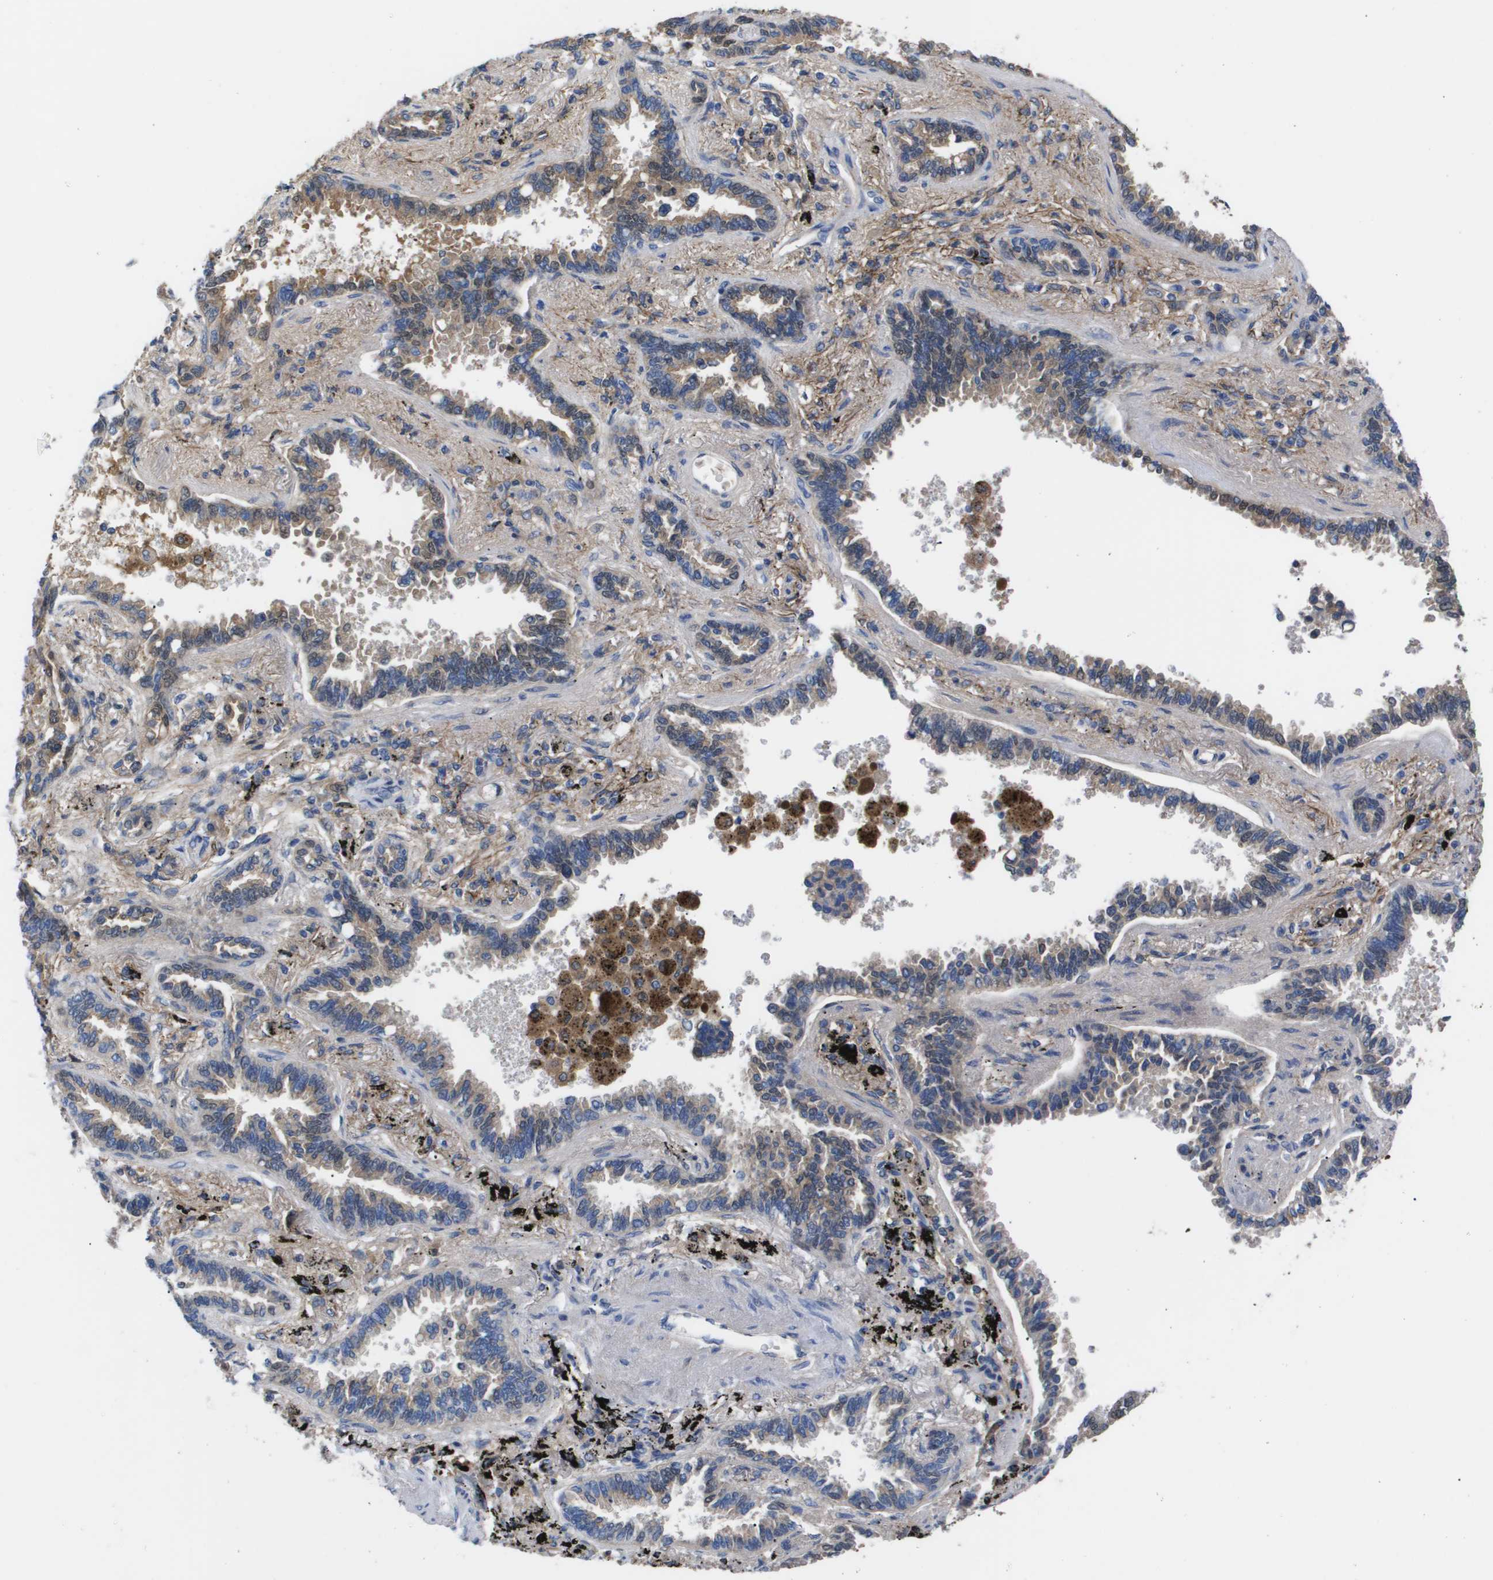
{"staining": {"intensity": "weak", "quantity": "25%-75%", "location": "cytoplasmic/membranous"}, "tissue": "lung cancer", "cell_type": "Tumor cells", "image_type": "cancer", "snomed": [{"axis": "morphology", "description": "Normal tissue, NOS"}, {"axis": "morphology", "description": "Adenocarcinoma, NOS"}, {"axis": "topography", "description": "Lung"}], "caption": "Human adenocarcinoma (lung) stained with a protein marker demonstrates weak staining in tumor cells.", "gene": "SERPINA6", "patient": {"sex": "male", "age": 59}}